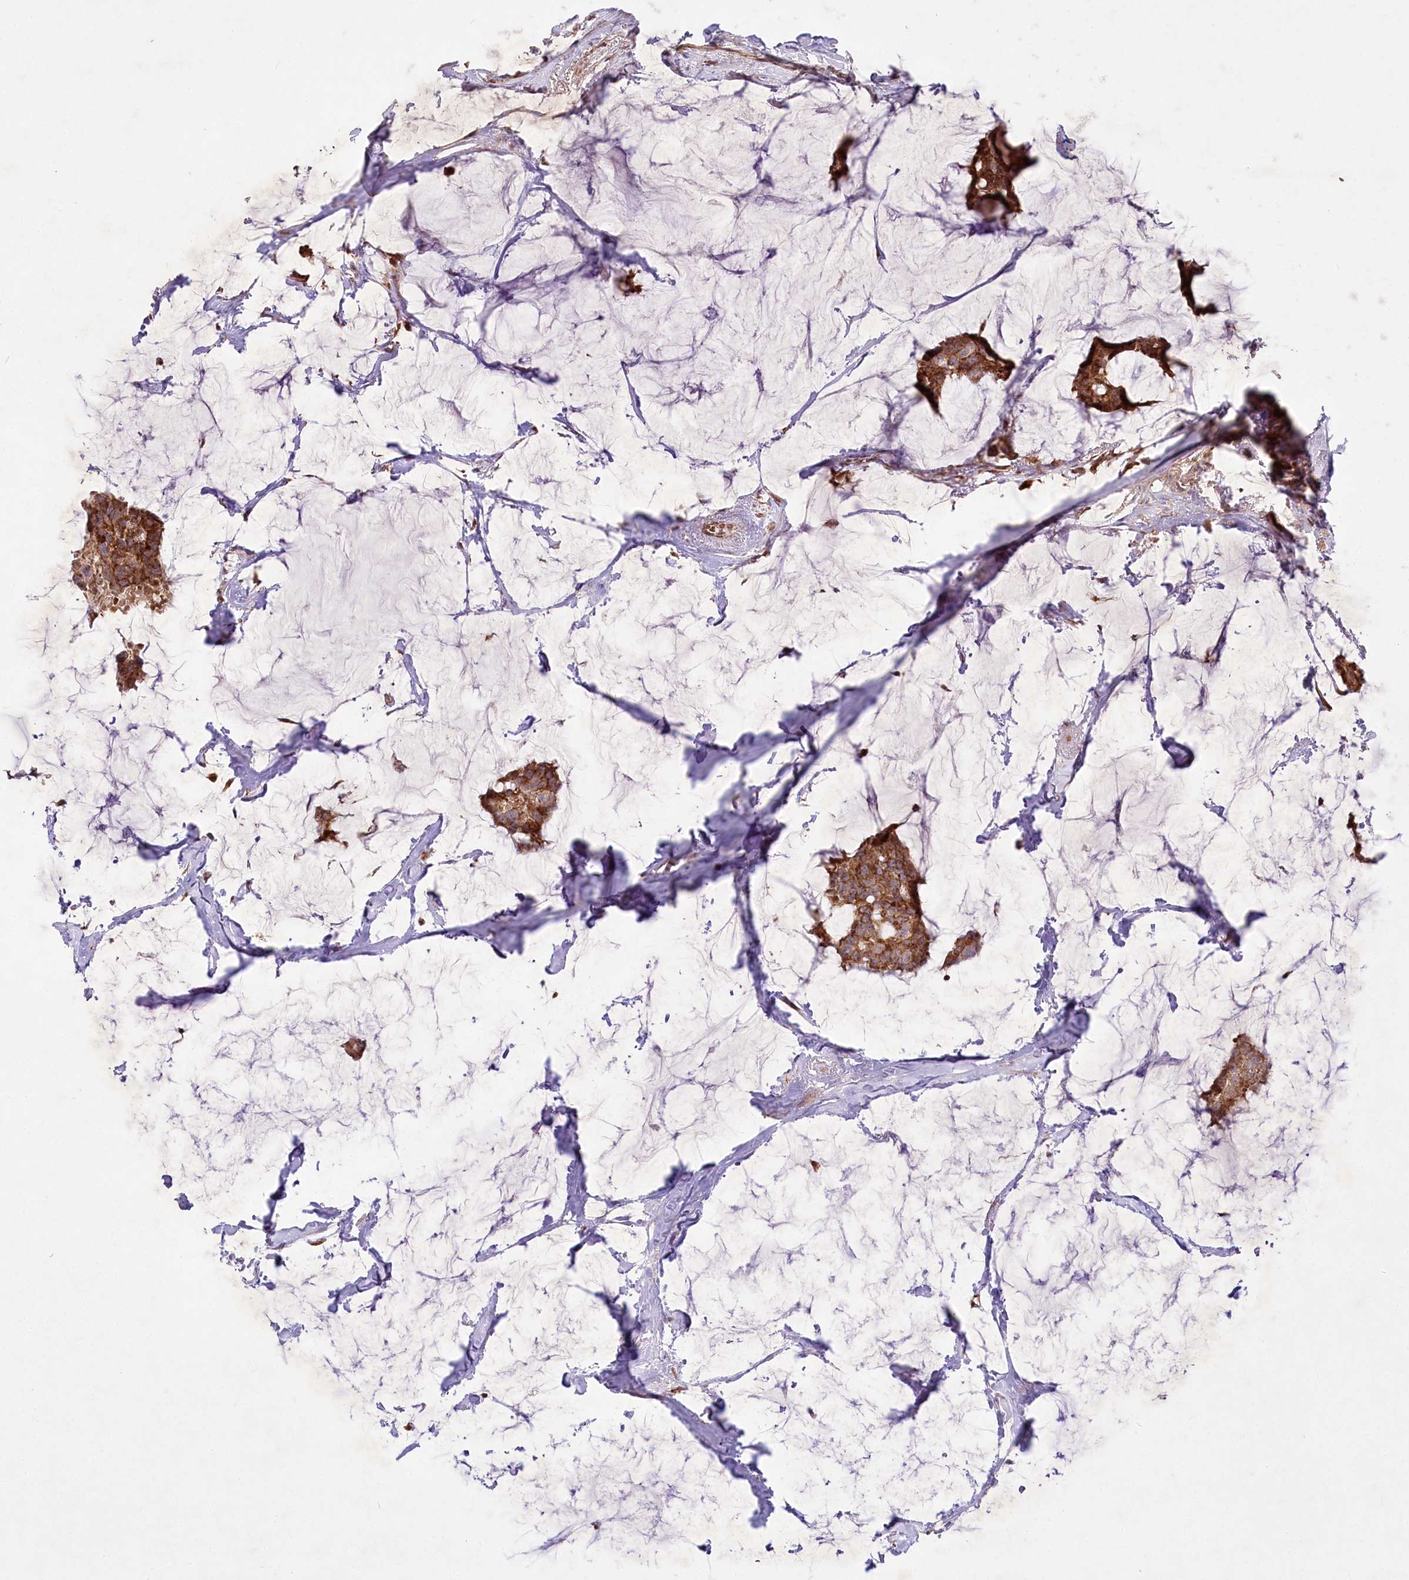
{"staining": {"intensity": "moderate", "quantity": ">75%", "location": "cytoplasmic/membranous"}, "tissue": "breast cancer", "cell_type": "Tumor cells", "image_type": "cancer", "snomed": [{"axis": "morphology", "description": "Duct carcinoma"}, {"axis": "topography", "description": "Breast"}], "caption": "An immunohistochemistry photomicrograph of neoplastic tissue is shown. Protein staining in brown shows moderate cytoplasmic/membranous positivity in invasive ductal carcinoma (breast) within tumor cells.", "gene": "PSTK", "patient": {"sex": "female", "age": 93}}